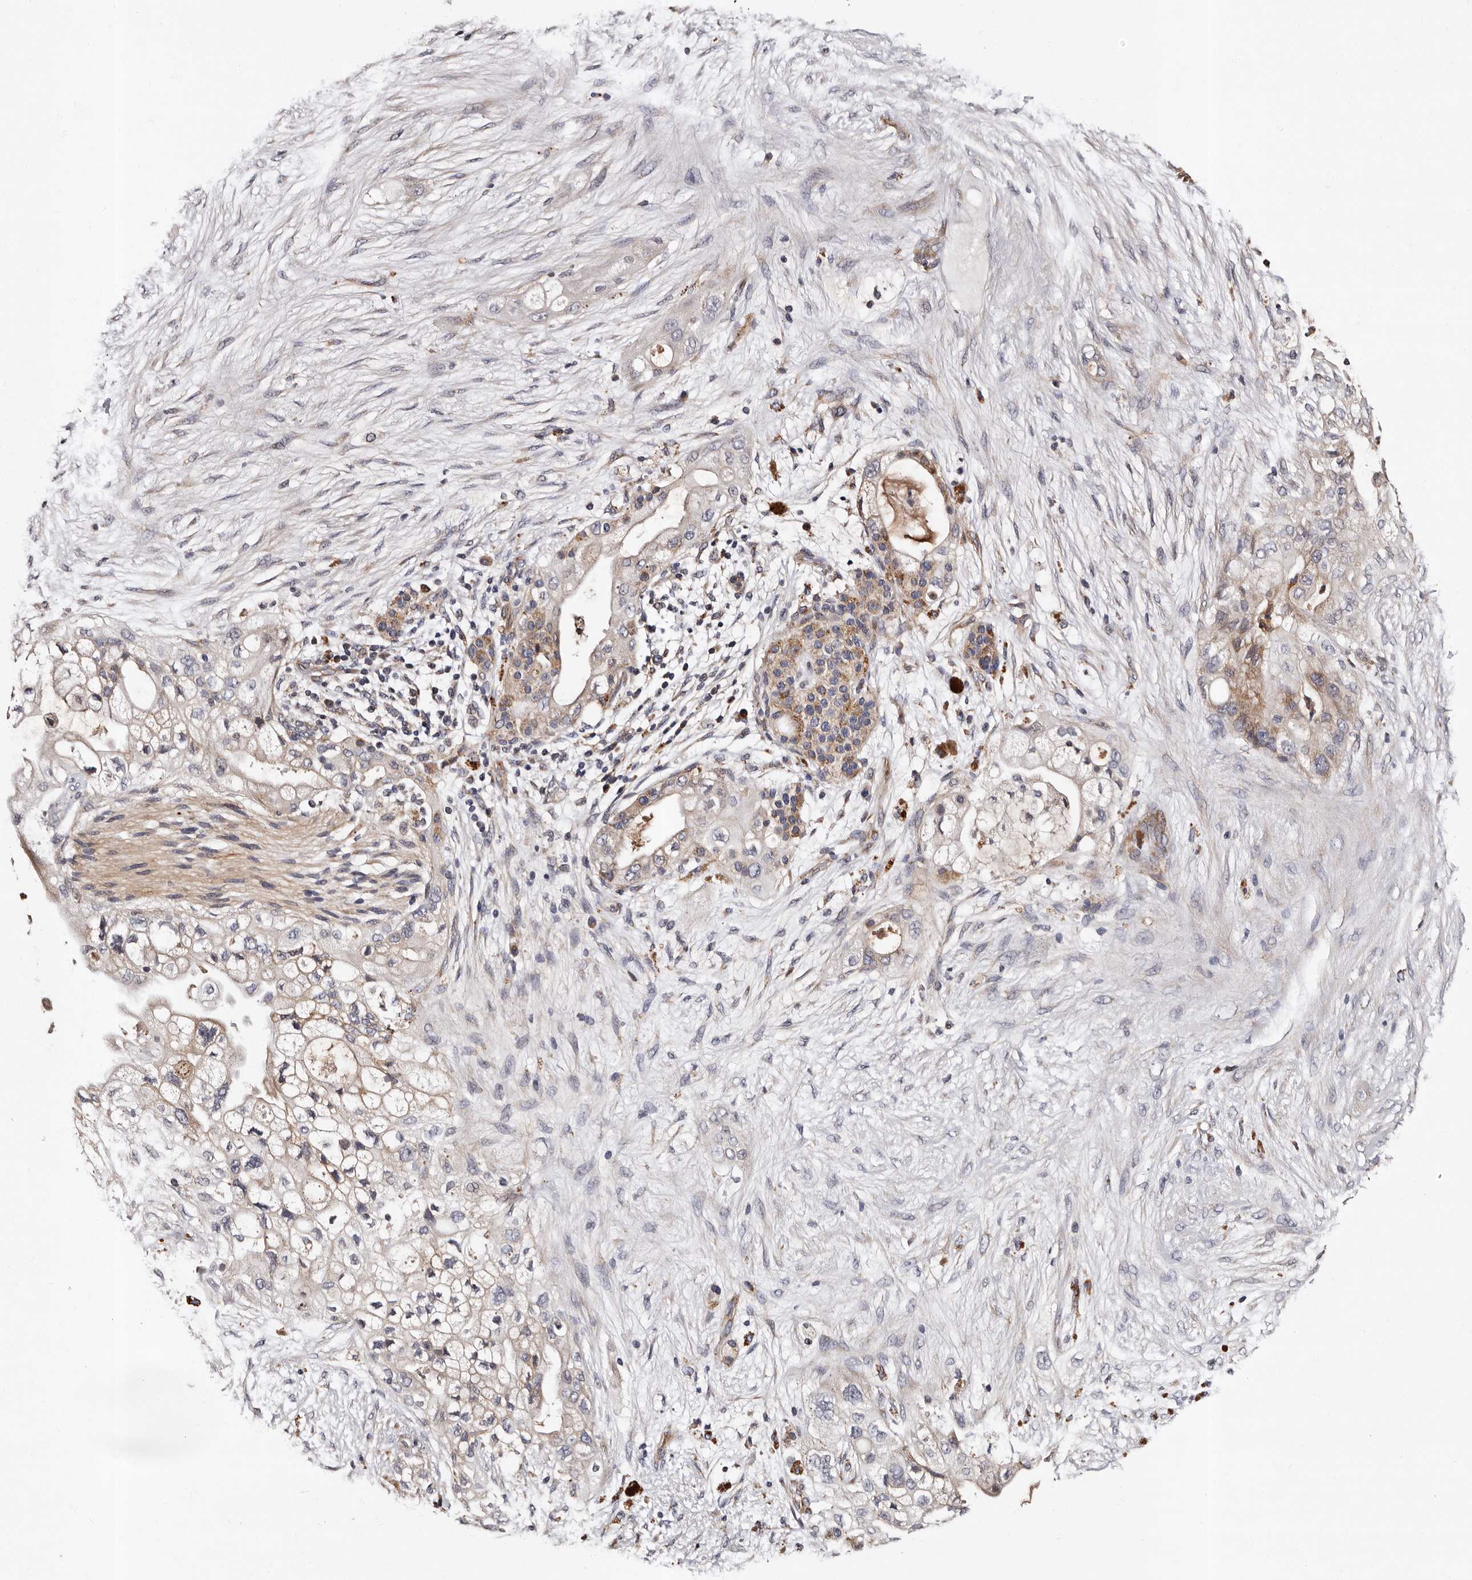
{"staining": {"intensity": "weak", "quantity": ">75%", "location": "cytoplasmic/membranous"}, "tissue": "pancreatic cancer", "cell_type": "Tumor cells", "image_type": "cancer", "snomed": [{"axis": "morphology", "description": "Adenocarcinoma, NOS"}, {"axis": "topography", "description": "Pancreas"}], "caption": "Weak cytoplasmic/membranous positivity for a protein is appreciated in about >75% of tumor cells of pancreatic cancer (adenocarcinoma) using immunohistochemistry.", "gene": "ADCK5", "patient": {"sex": "male", "age": 53}}